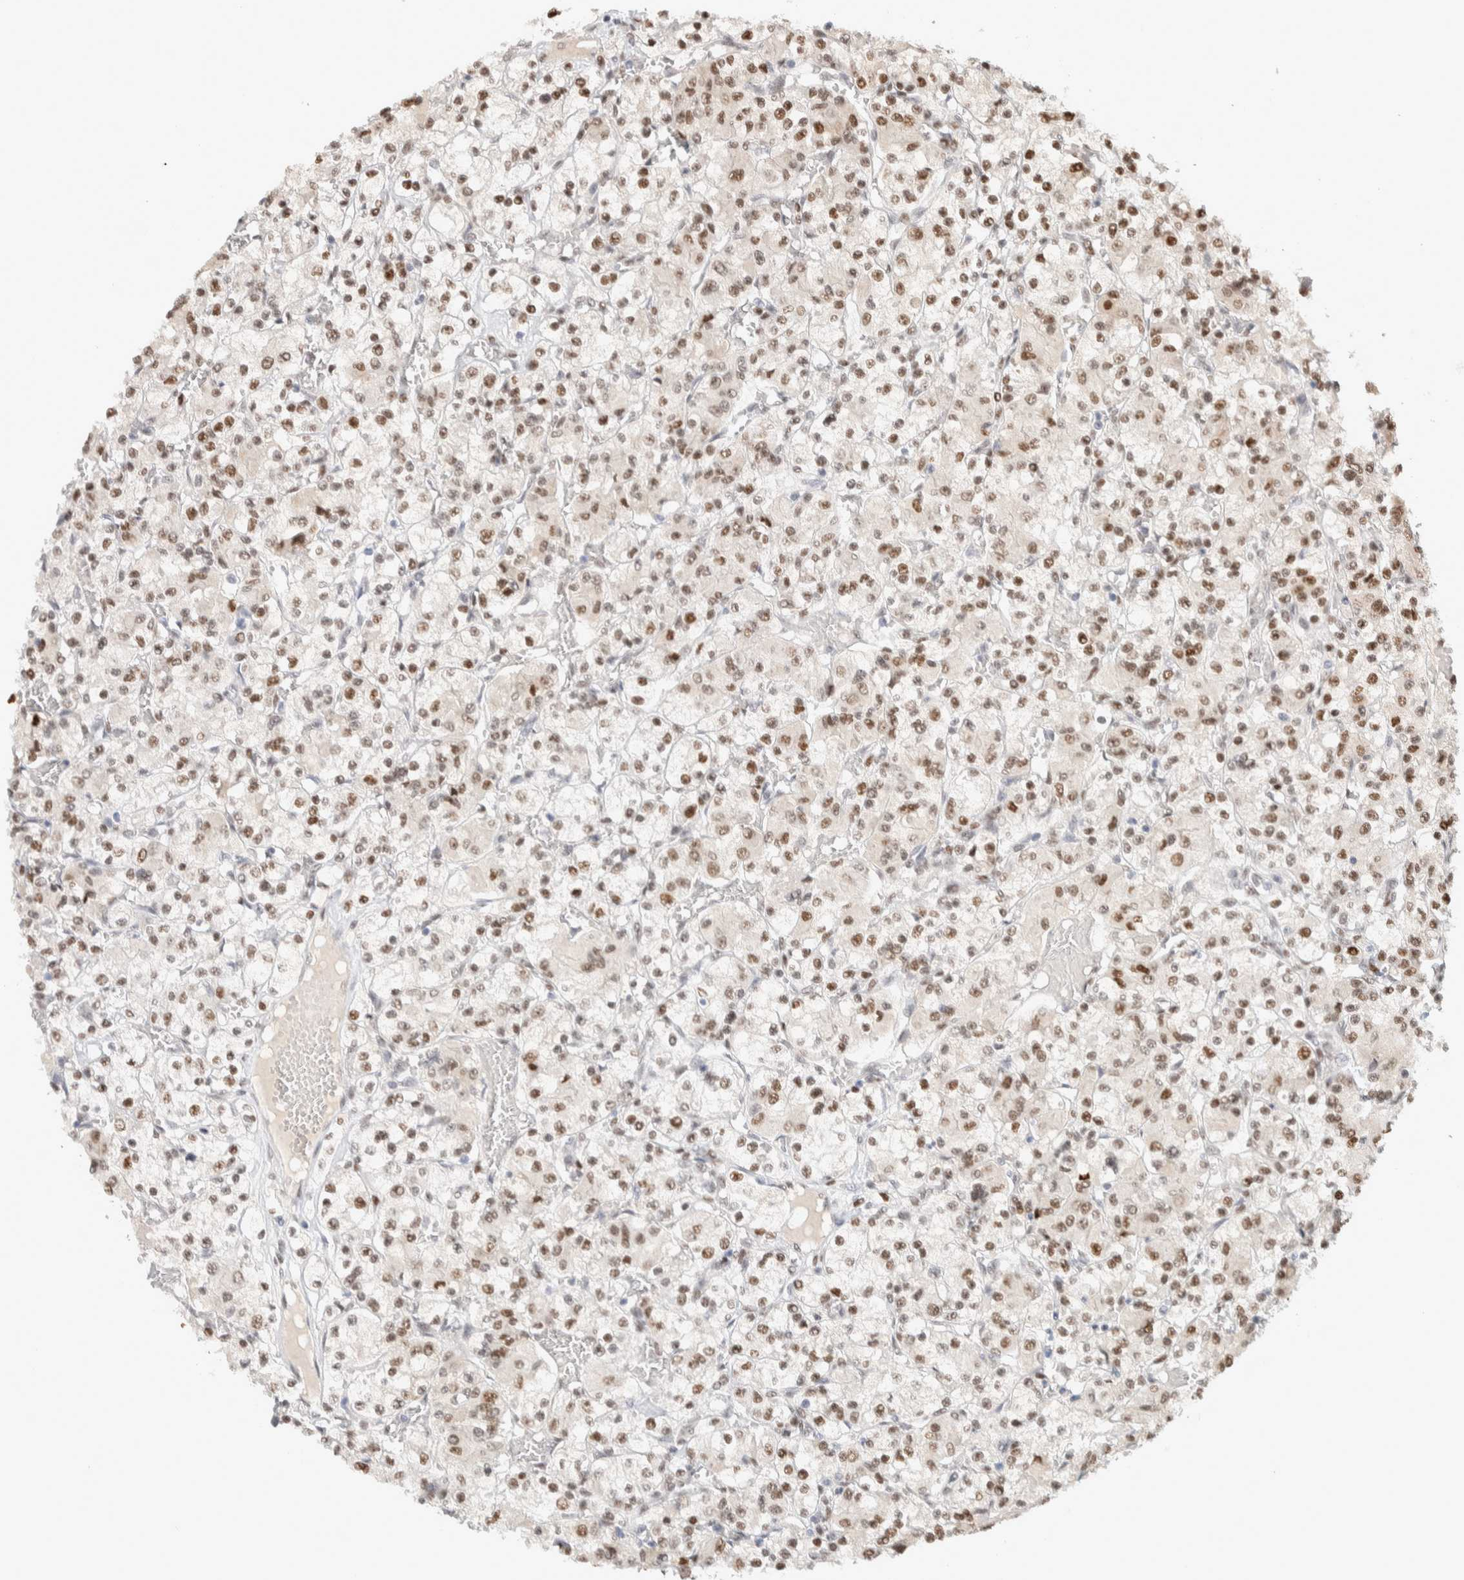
{"staining": {"intensity": "moderate", "quantity": ">75%", "location": "nuclear"}, "tissue": "renal cancer", "cell_type": "Tumor cells", "image_type": "cancer", "snomed": [{"axis": "morphology", "description": "Adenocarcinoma, NOS"}, {"axis": "topography", "description": "Kidney"}], "caption": "Brown immunohistochemical staining in human renal cancer displays moderate nuclear positivity in about >75% of tumor cells. (Brightfield microscopy of DAB IHC at high magnification).", "gene": "PUS7", "patient": {"sex": "female", "age": 59}}